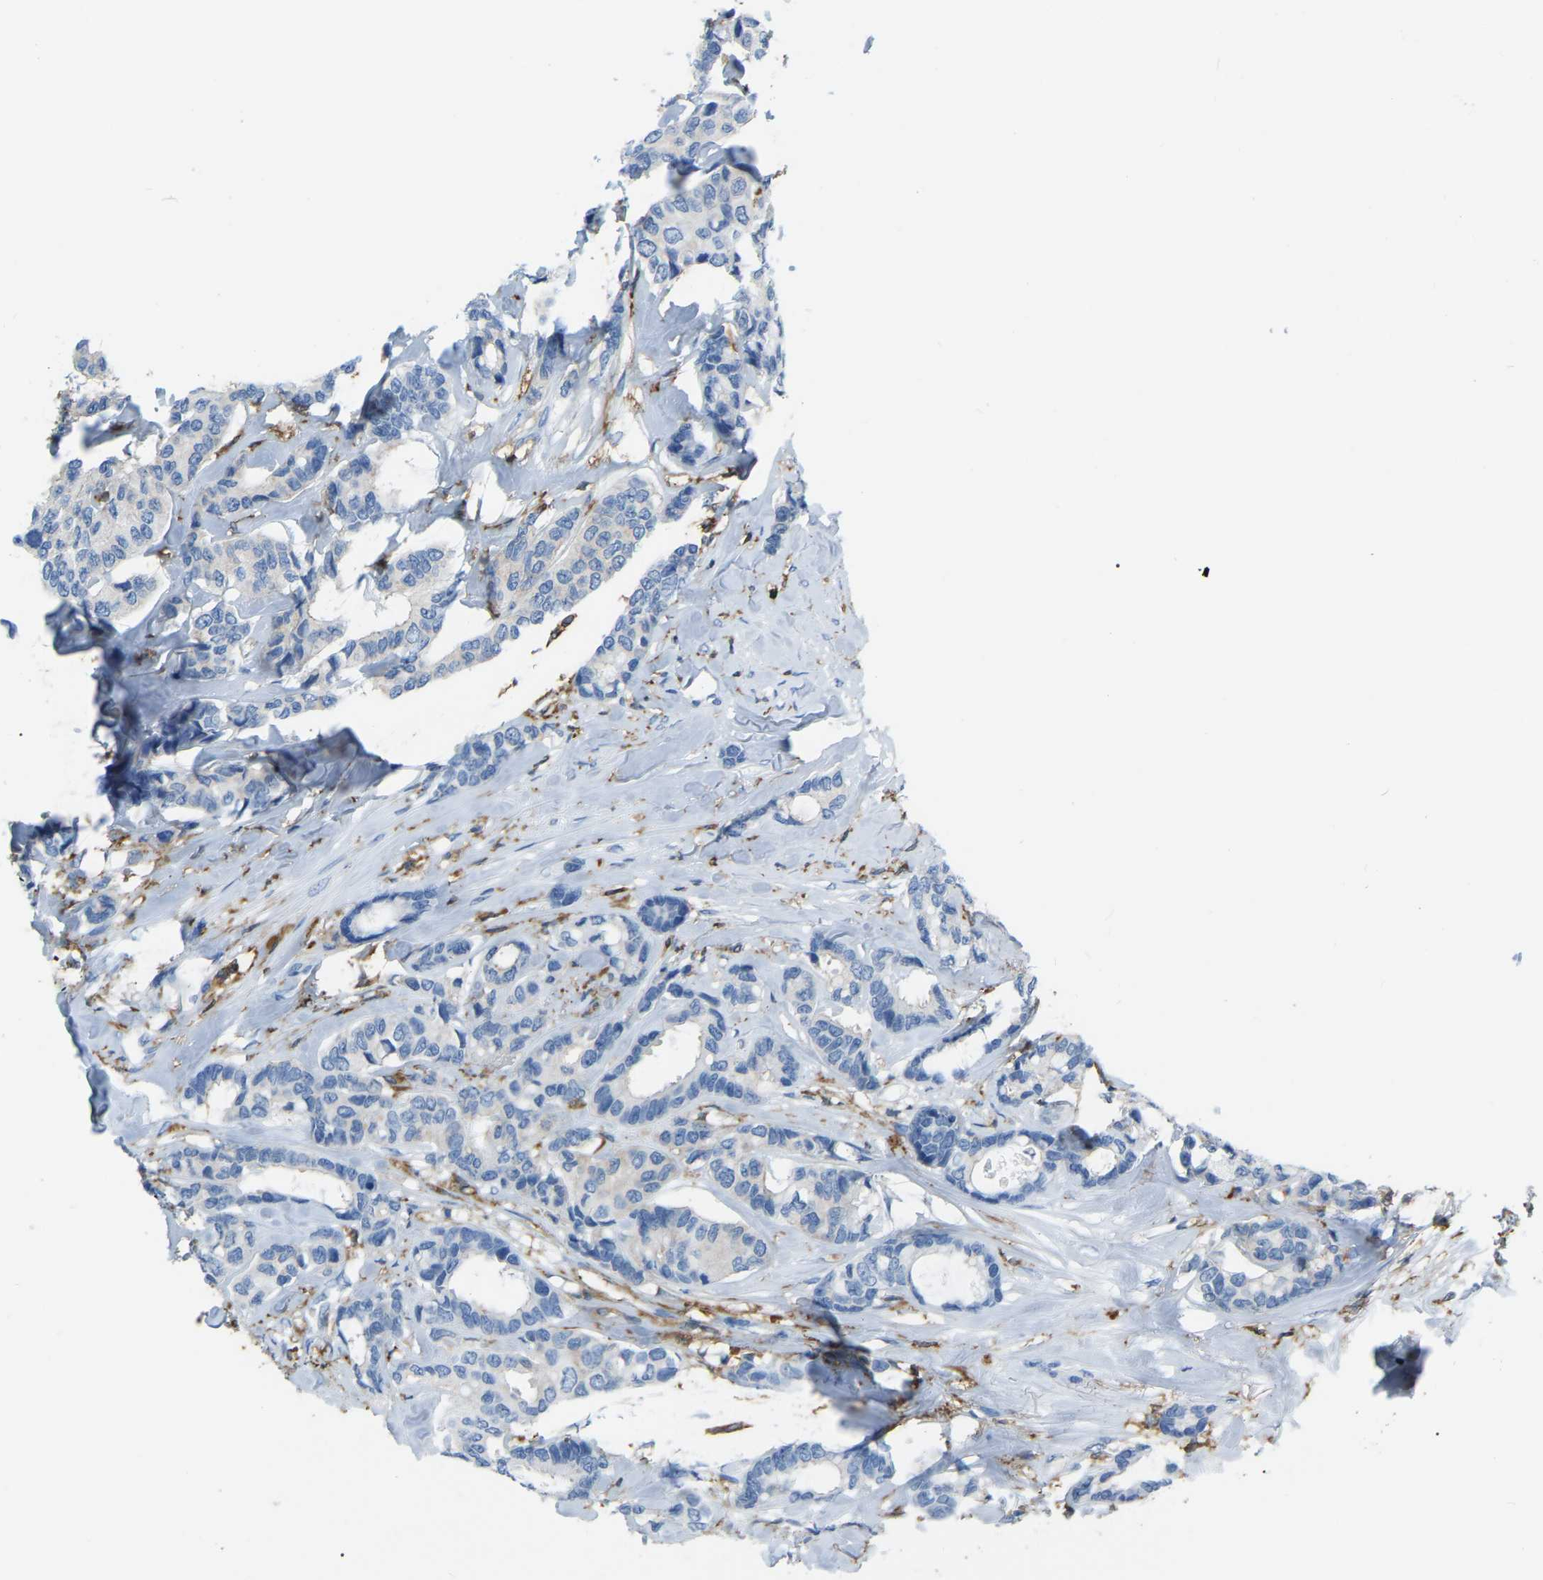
{"staining": {"intensity": "negative", "quantity": "none", "location": "none"}, "tissue": "breast cancer", "cell_type": "Tumor cells", "image_type": "cancer", "snomed": [{"axis": "morphology", "description": "Duct carcinoma"}, {"axis": "topography", "description": "Breast"}], "caption": "Tumor cells show no significant protein staining in breast intraductal carcinoma.", "gene": "ARHGAP45", "patient": {"sex": "female", "age": 87}}